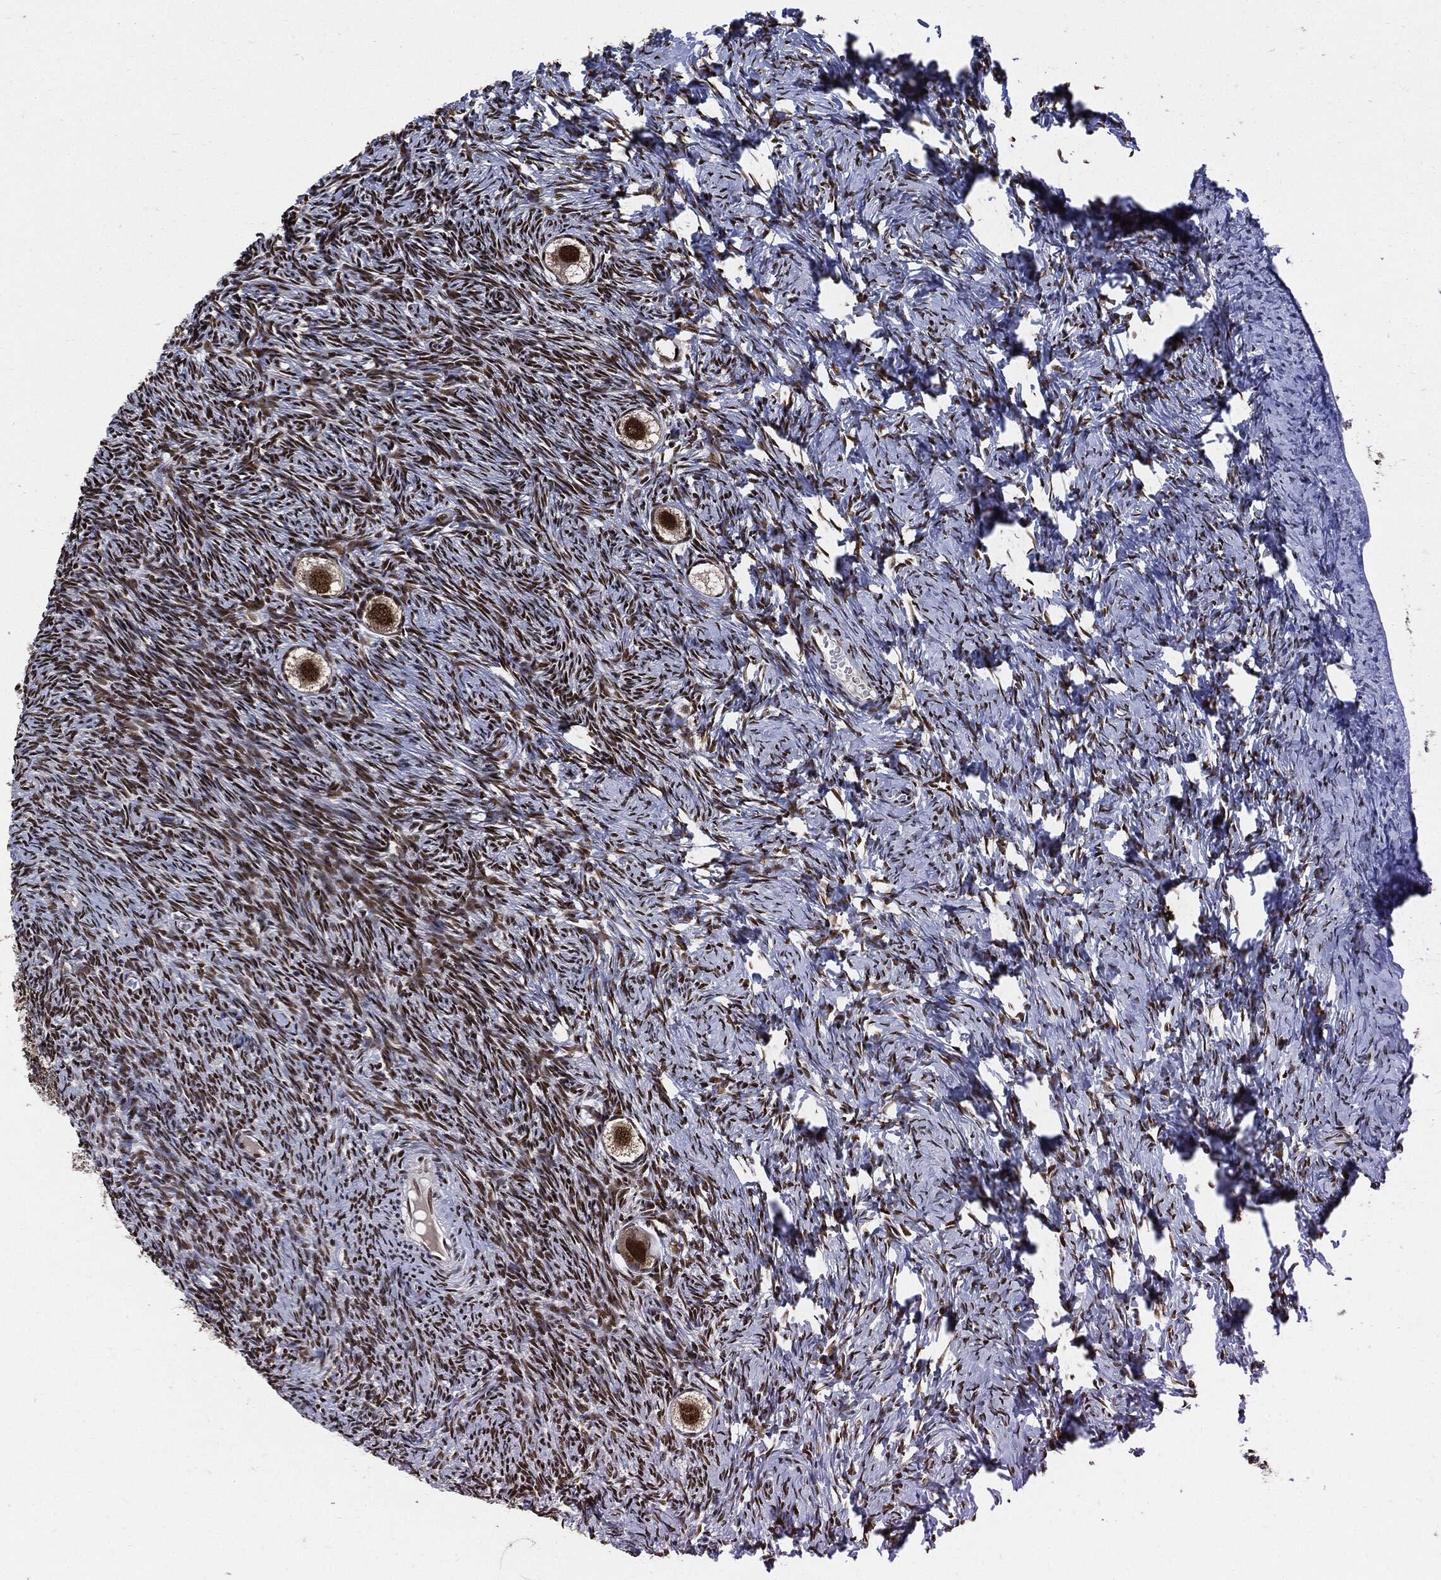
{"staining": {"intensity": "strong", "quantity": ">75%", "location": "nuclear"}, "tissue": "ovary", "cell_type": "Follicle cells", "image_type": "normal", "snomed": [{"axis": "morphology", "description": "Normal tissue, NOS"}, {"axis": "topography", "description": "Ovary"}], "caption": "Protein staining of benign ovary shows strong nuclear expression in approximately >75% of follicle cells. (IHC, brightfield microscopy, high magnification).", "gene": "PCNA", "patient": {"sex": "female", "age": 27}}